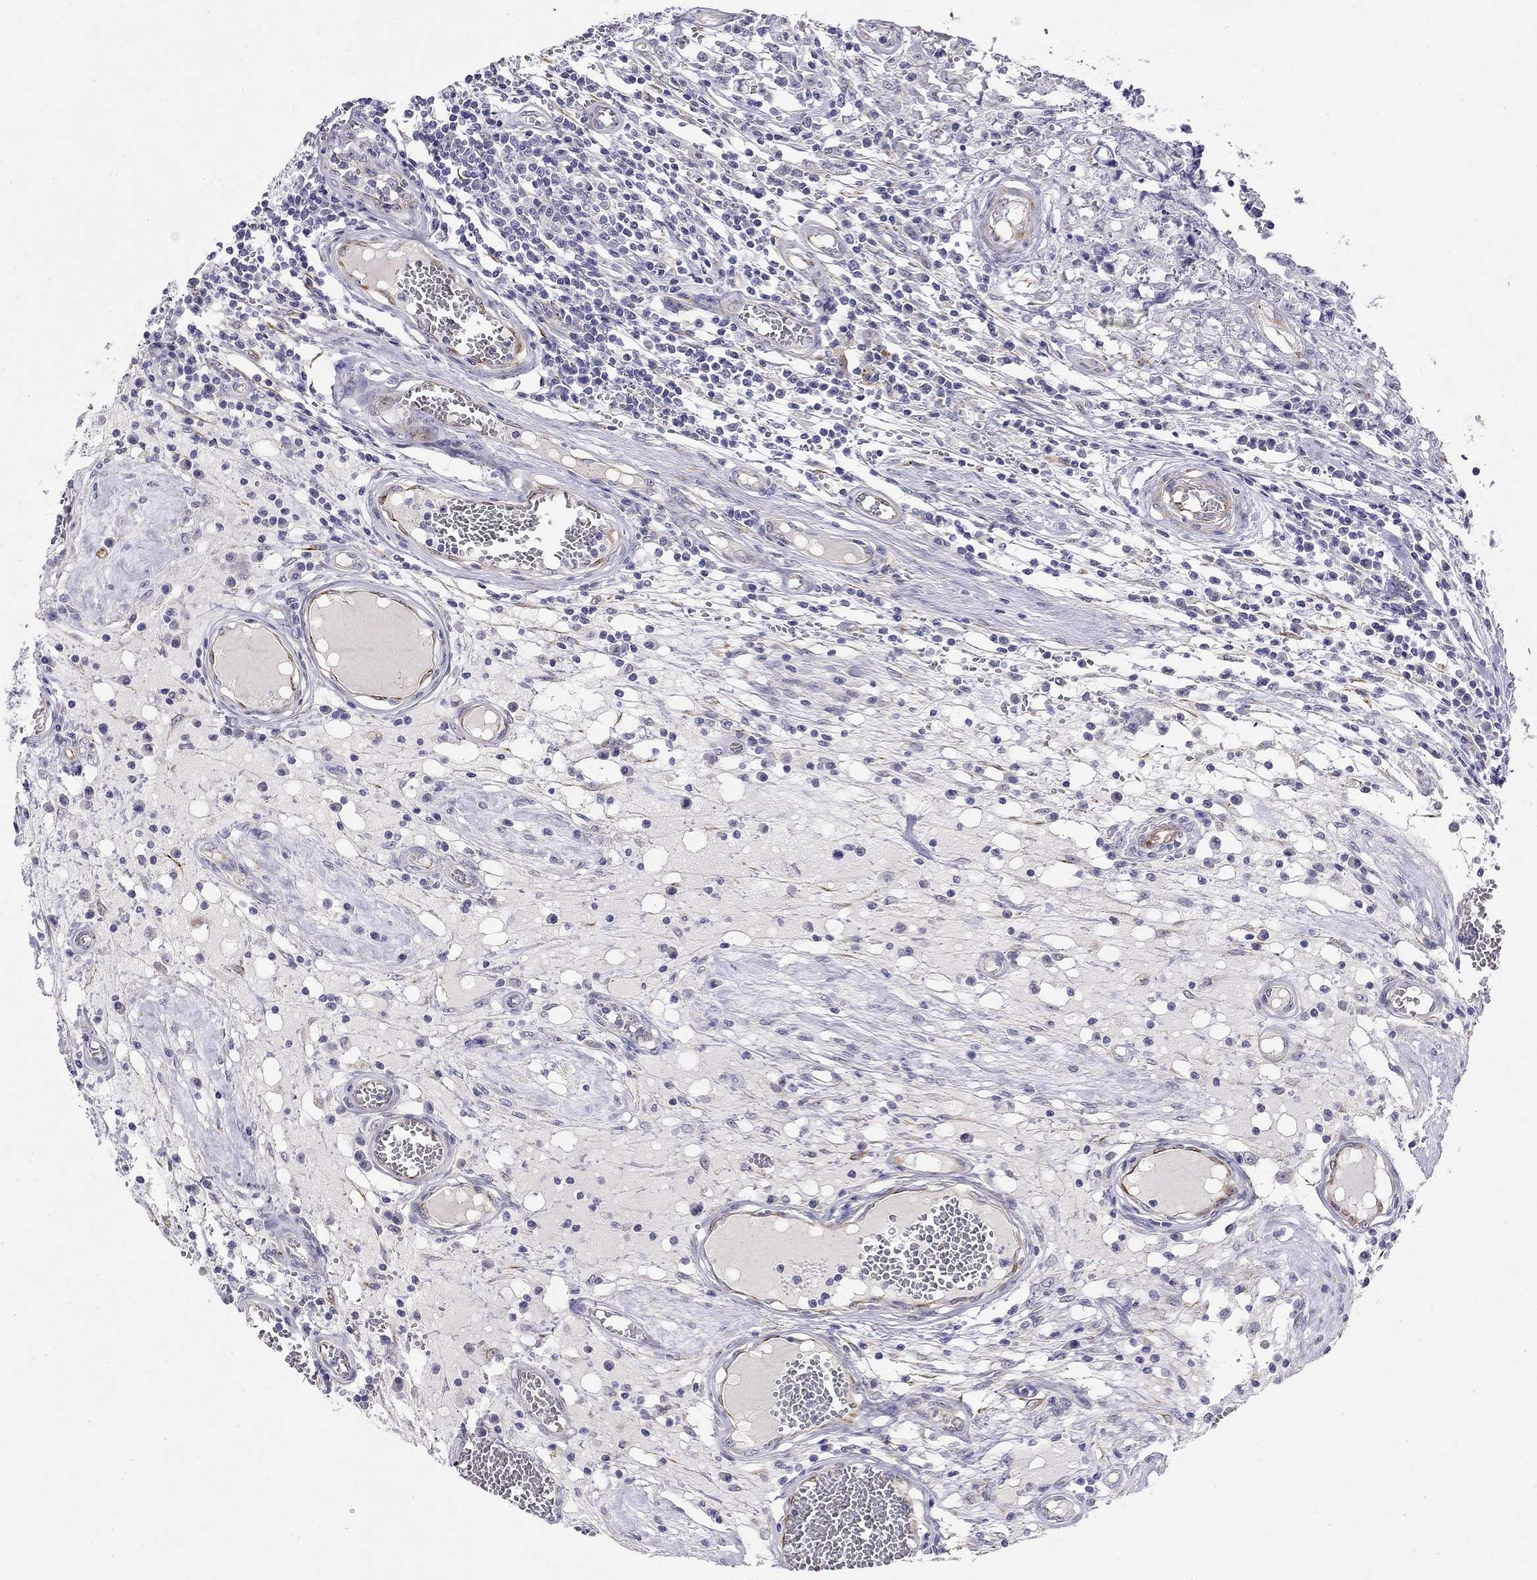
{"staining": {"intensity": "negative", "quantity": "none", "location": "none"}, "tissue": "testis cancer", "cell_type": "Tumor cells", "image_type": "cancer", "snomed": [{"axis": "morphology", "description": "Carcinoma, Embryonal, NOS"}, {"axis": "topography", "description": "Testis"}], "caption": "Human testis cancer stained for a protein using IHC reveals no positivity in tumor cells.", "gene": "RTL1", "patient": {"sex": "male", "age": 36}}